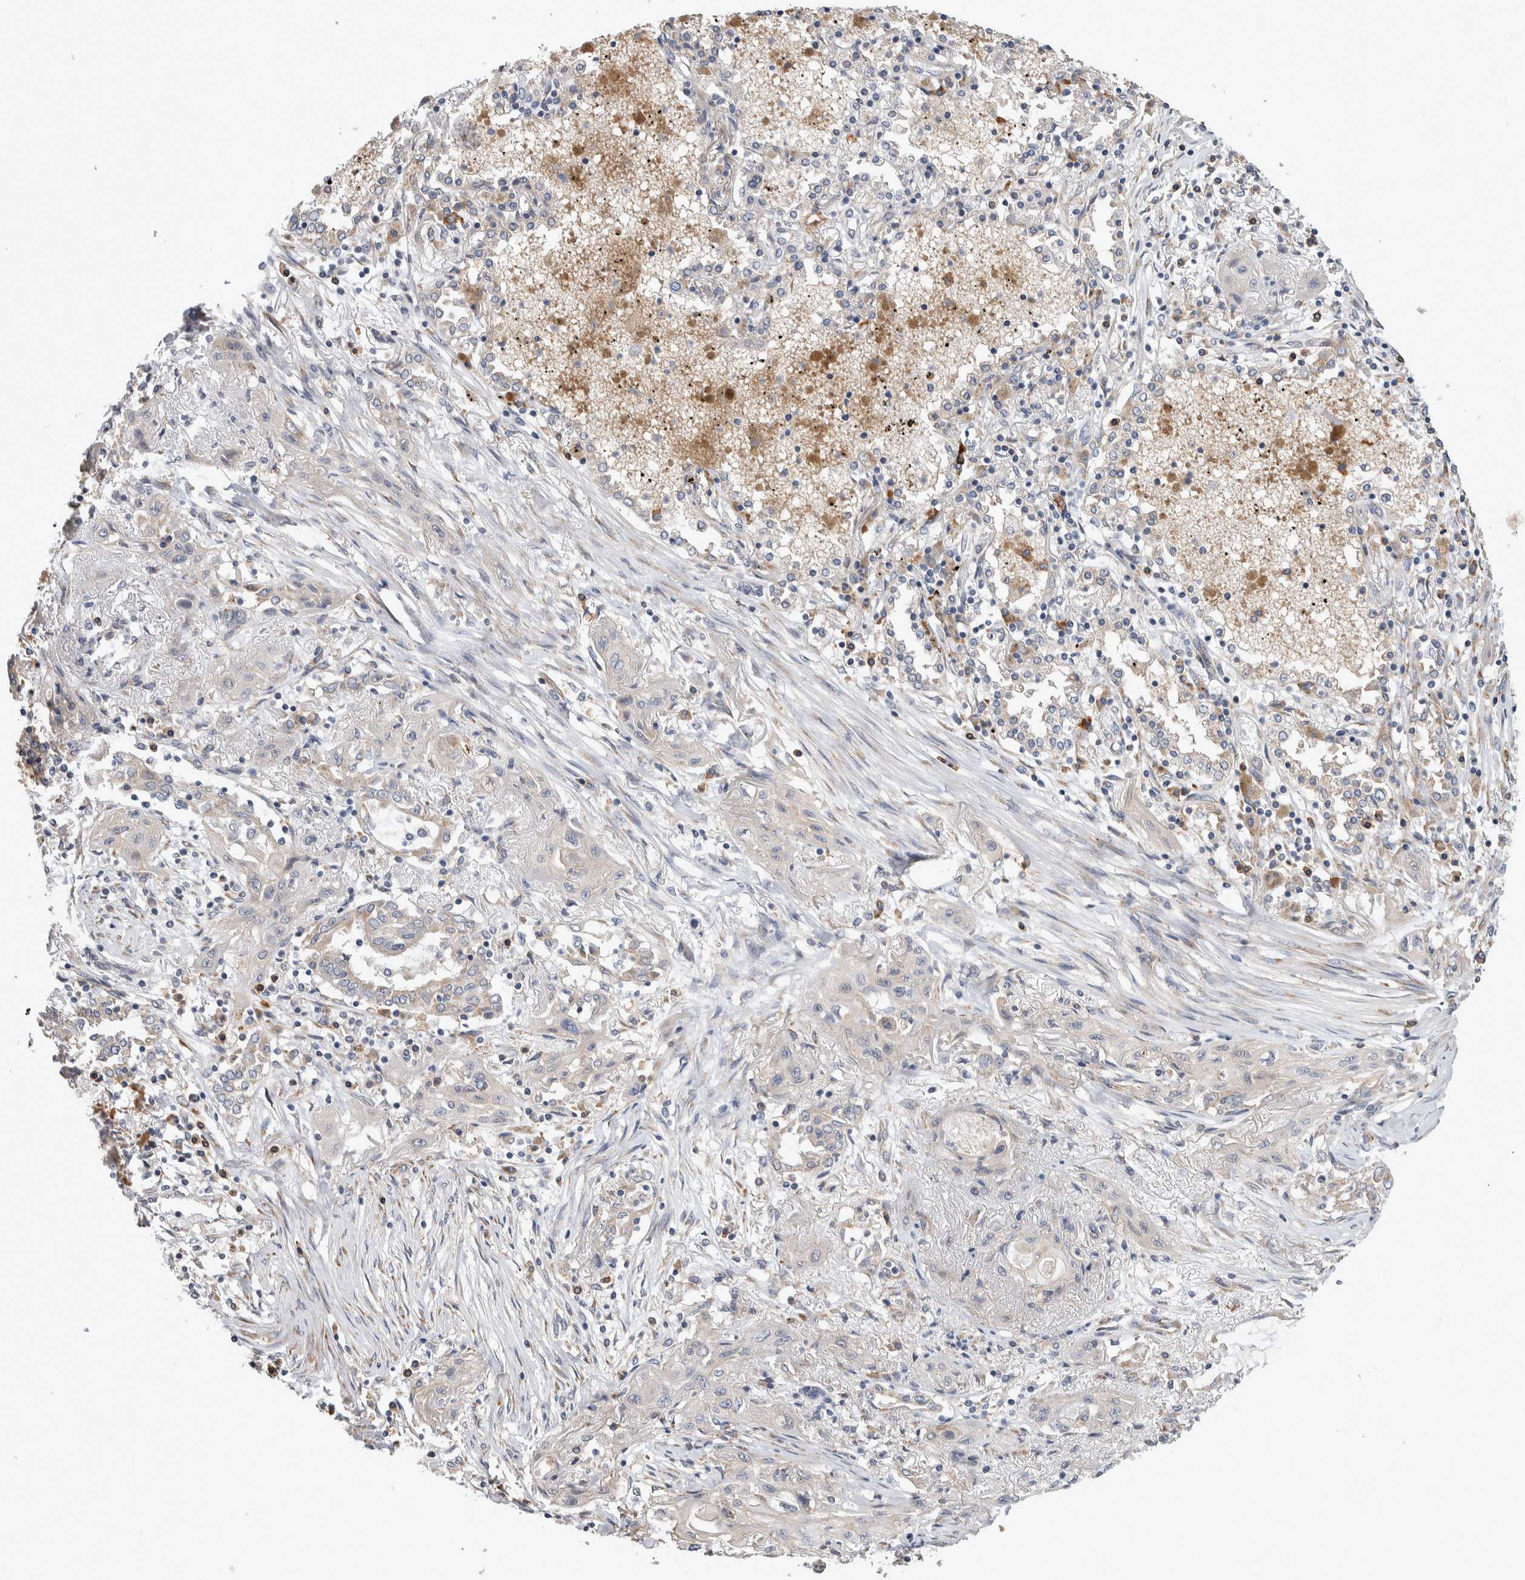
{"staining": {"intensity": "weak", "quantity": "25%-75%", "location": "cytoplasmic/membranous"}, "tissue": "lung cancer", "cell_type": "Tumor cells", "image_type": "cancer", "snomed": [{"axis": "morphology", "description": "Squamous cell carcinoma, NOS"}, {"axis": "topography", "description": "Lung"}], "caption": "Lung cancer (squamous cell carcinoma) stained for a protein (brown) exhibits weak cytoplasmic/membranous positive expression in approximately 25%-75% of tumor cells.", "gene": "IBTK", "patient": {"sex": "female", "age": 47}}